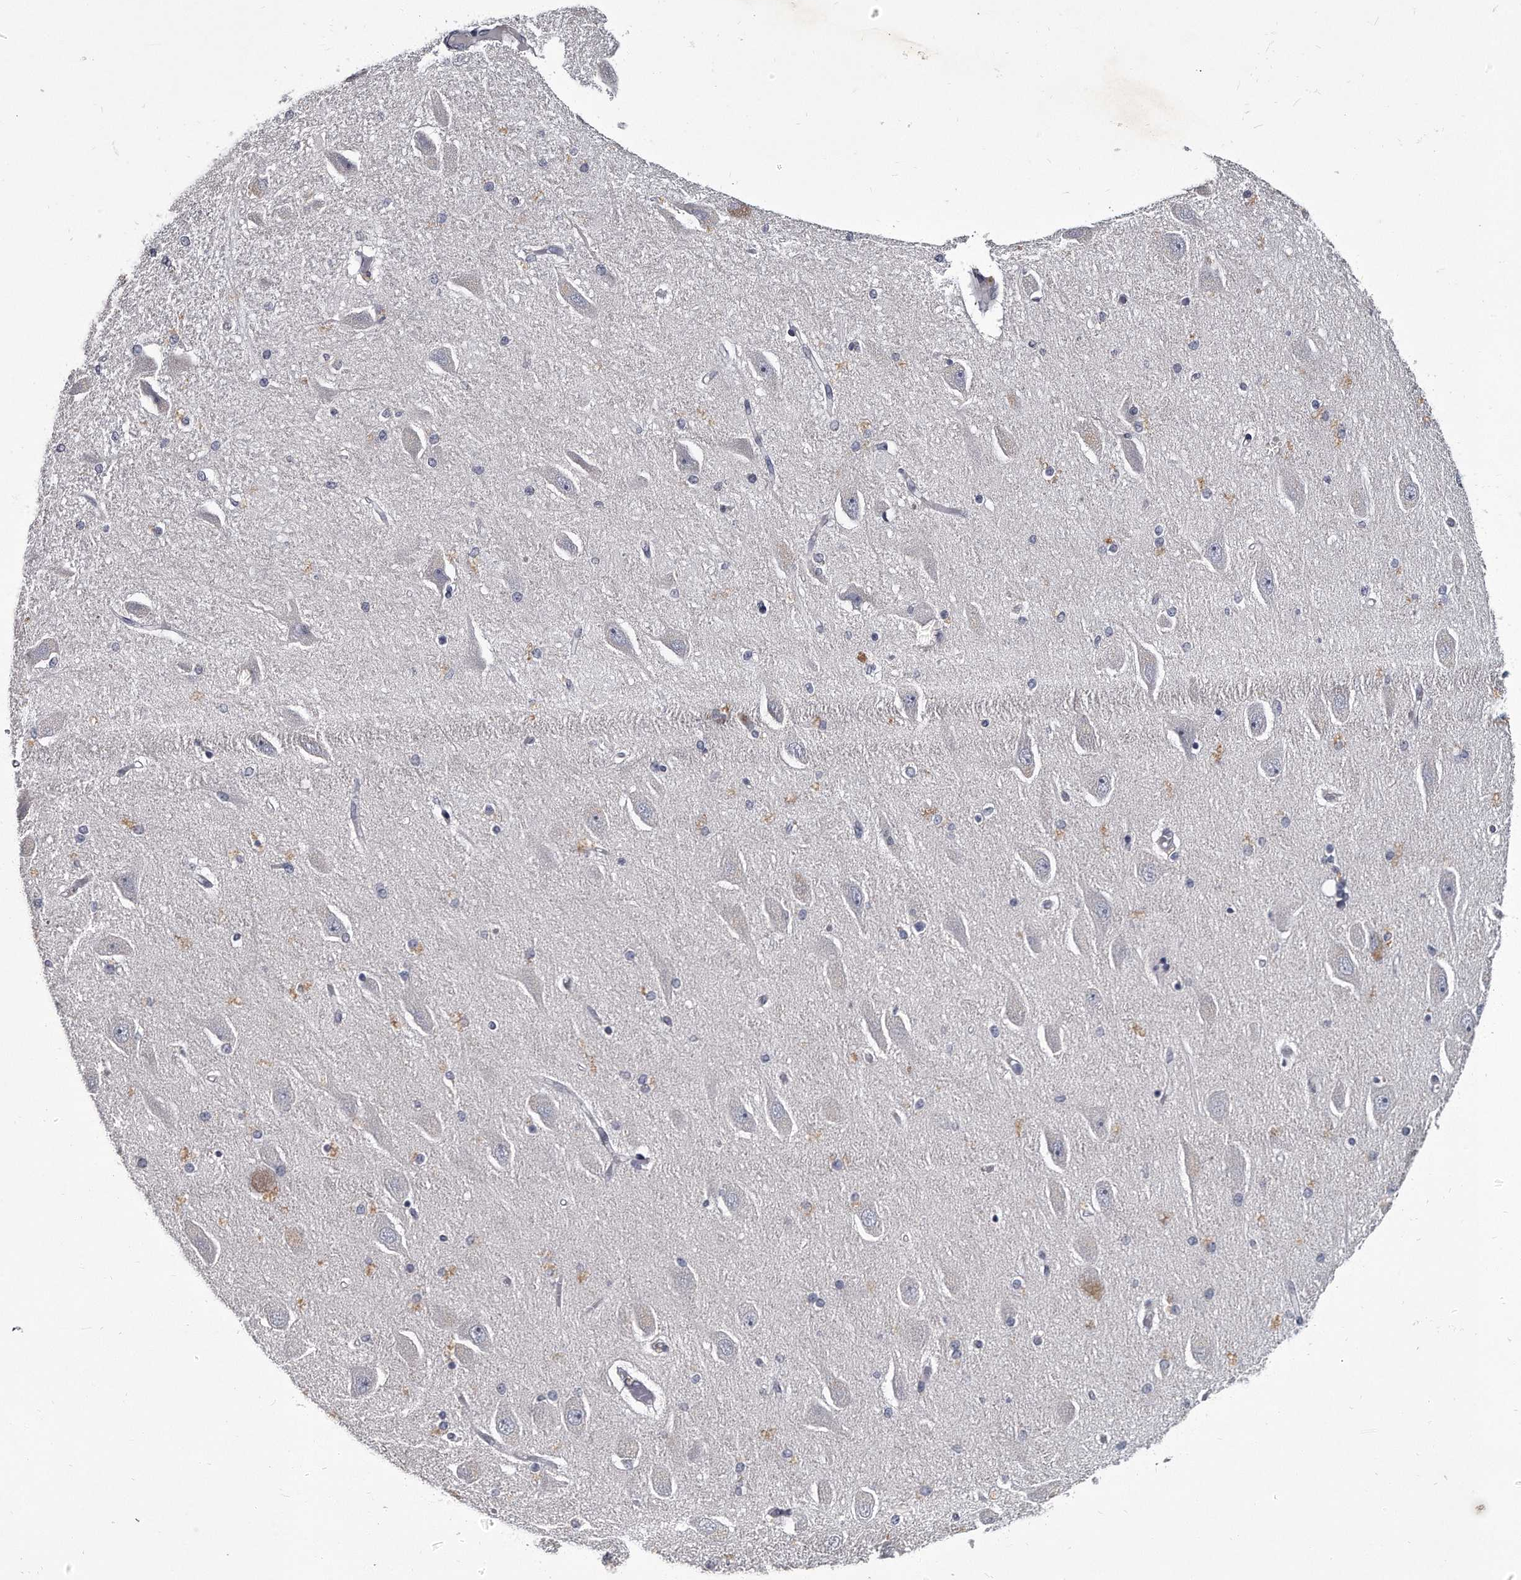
{"staining": {"intensity": "negative", "quantity": "none", "location": "none"}, "tissue": "hippocampus", "cell_type": "Glial cells", "image_type": "normal", "snomed": [{"axis": "morphology", "description": "Normal tissue, NOS"}, {"axis": "topography", "description": "Hippocampus"}], "caption": "Immunohistochemistry (IHC) image of benign human hippocampus stained for a protein (brown), which displays no positivity in glial cells.", "gene": "GAPVD1", "patient": {"sex": "female", "age": 54}}